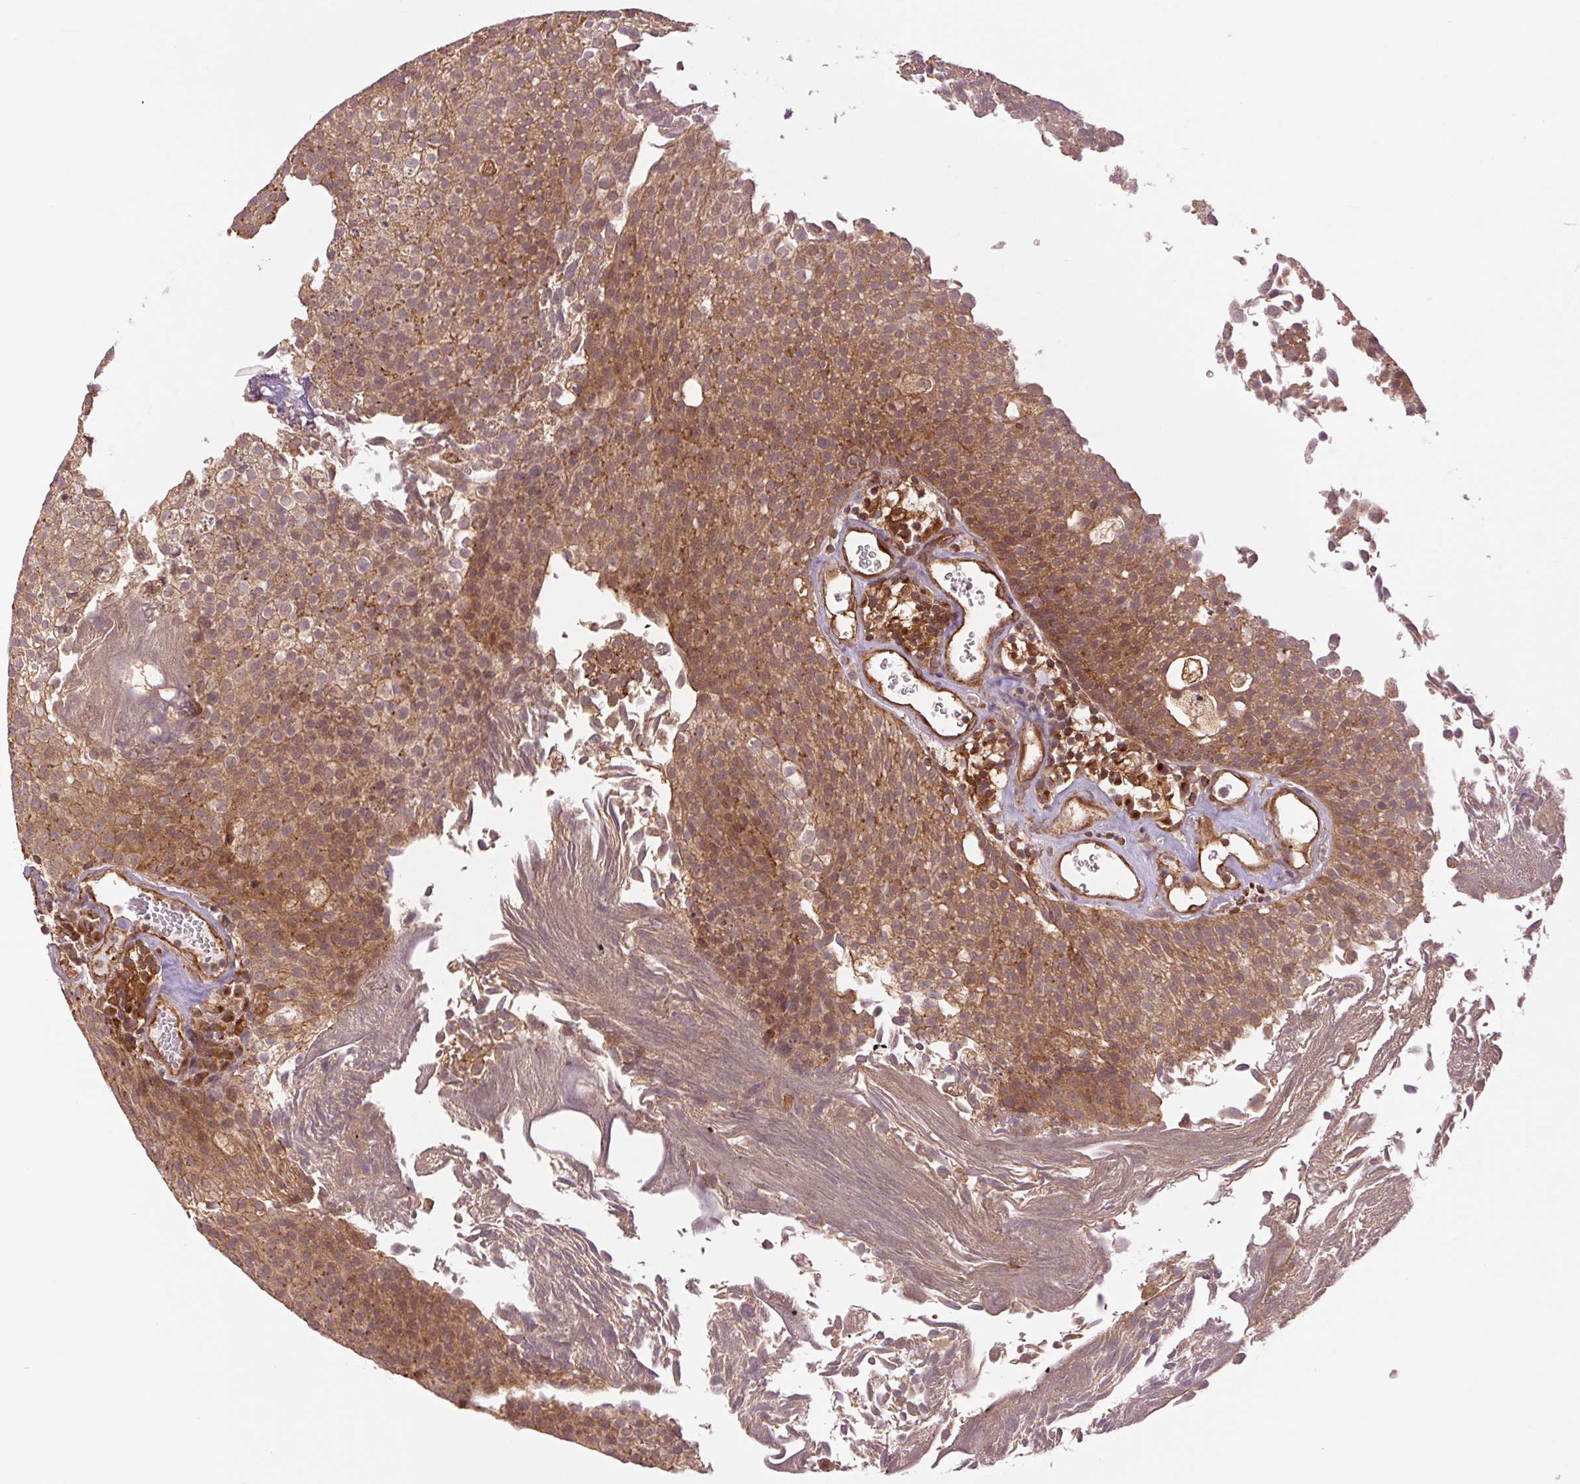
{"staining": {"intensity": "moderate", "quantity": ">75%", "location": "cytoplasmic/membranous"}, "tissue": "urothelial cancer", "cell_type": "Tumor cells", "image_type": "cancer", "snomed": [{"axis": "morphology", "description": "Urothelial carcinoma, Low grade"}, {"axis": "topography", "description": "Urinary bladder"}], "caption": "Urothelial cancer stained with a protein marker demonstrates moderate staining in tumor cells.", "gene": "STARD7", "patient": {"sex": "female", "age": 79}}